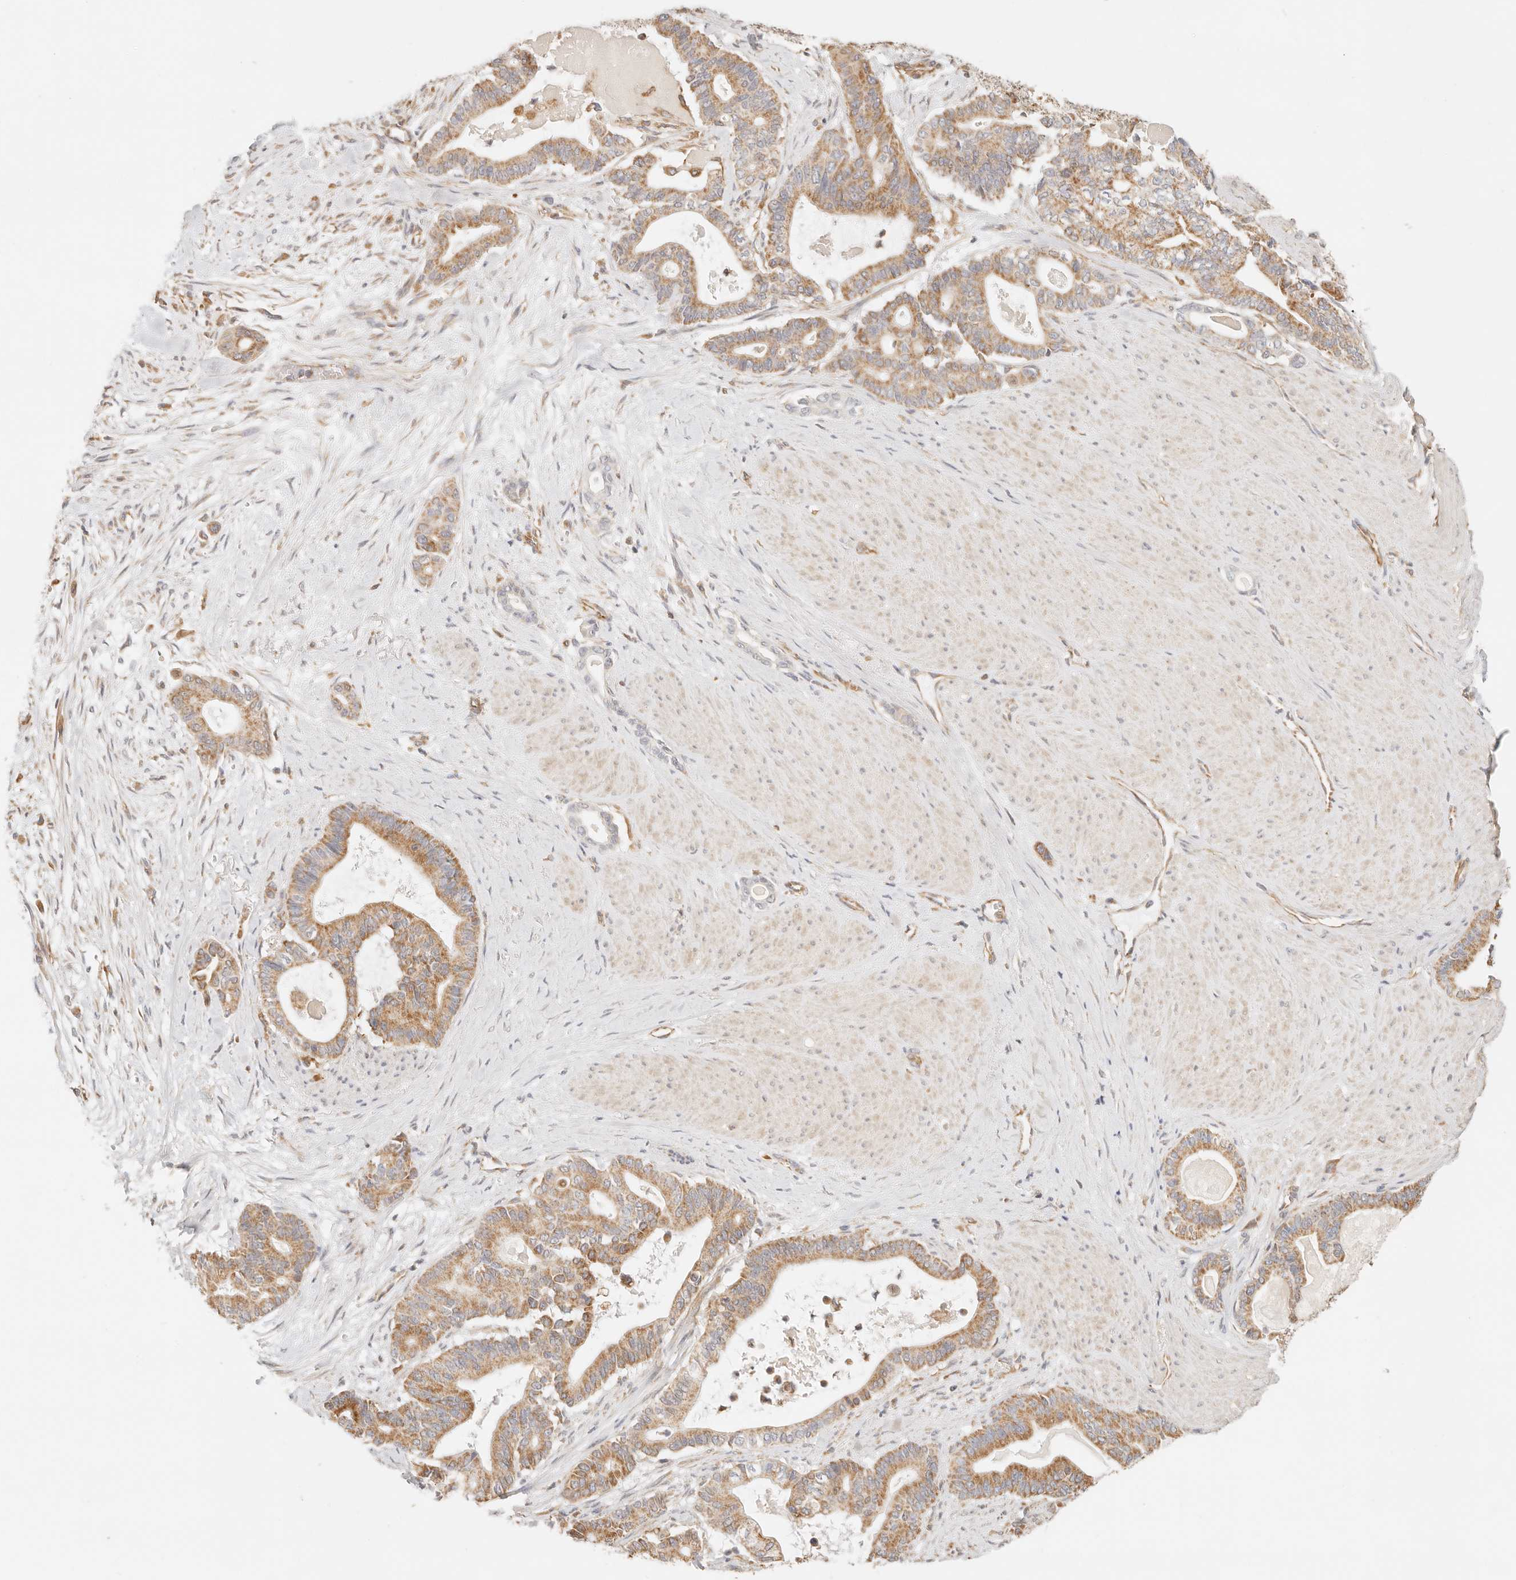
{"staining": {"intensity": "moderate", "quantity": ">75%", "location": "cytoplasmic/membranous"}, "tissue": "pancreatic cancer", "cell_type": "Tumor cells", "image_type": "cancer", "snomed": [{"axis": "morphology", "description": "Adenocarcinoma, NOS"}, {"axis": "topography", "description": "Pancreas"}], "caption": "A medium amount of moderate cytoplasmic/membranous staining is identified in approximately >75% of tumor cells in pancreatic cancer tissue. (DAB (3,3'-diaminobenzidine) IHC with brightfield microscopy, high magnification).", "gene": "ZC3H11A", "patient": {"sex": "male", "age": 63}}